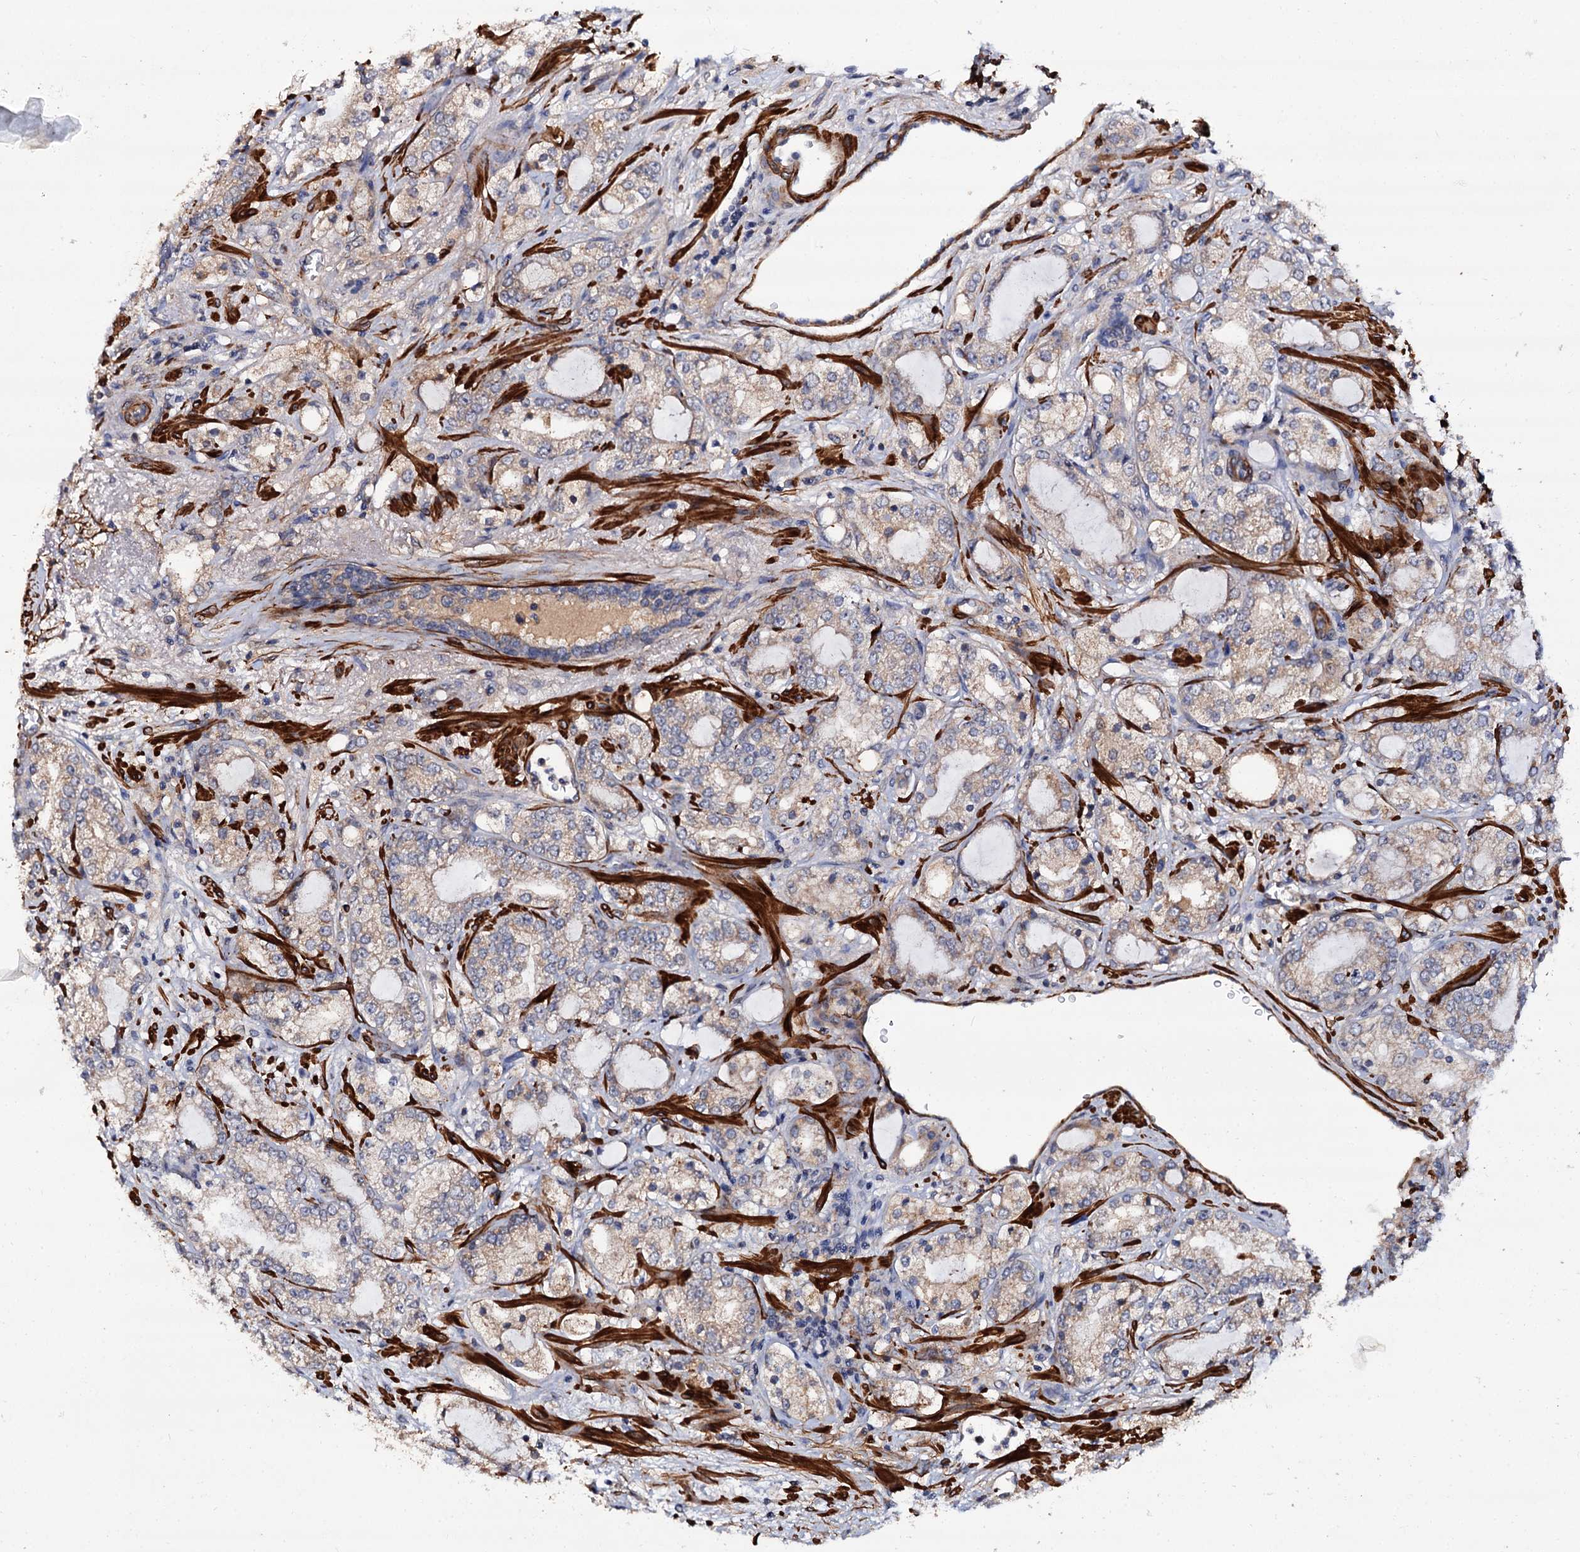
{"staining": {"intensity": "weak", "quantity": "25%-75%", "location": "cytoplasmic/membranous"}, "tissue": "prostate cancer", "cell_type": "Tumor cells", "image_type": "cancer", "snomed": [{"axis": "morphology", "description": "Adenocarcinoma, High grade"}, {"axis": "topography", "description": "Prostate"}], "caption": "Brown immunohistochemical staining in prostate adenocarcinoma (high-grade) exhibits weak cytoplasmic/membranous expression in approximately 25%-75% of tumor cells.", "gene": "ISM2", "patient": {"sex": "male", "age": 64}}